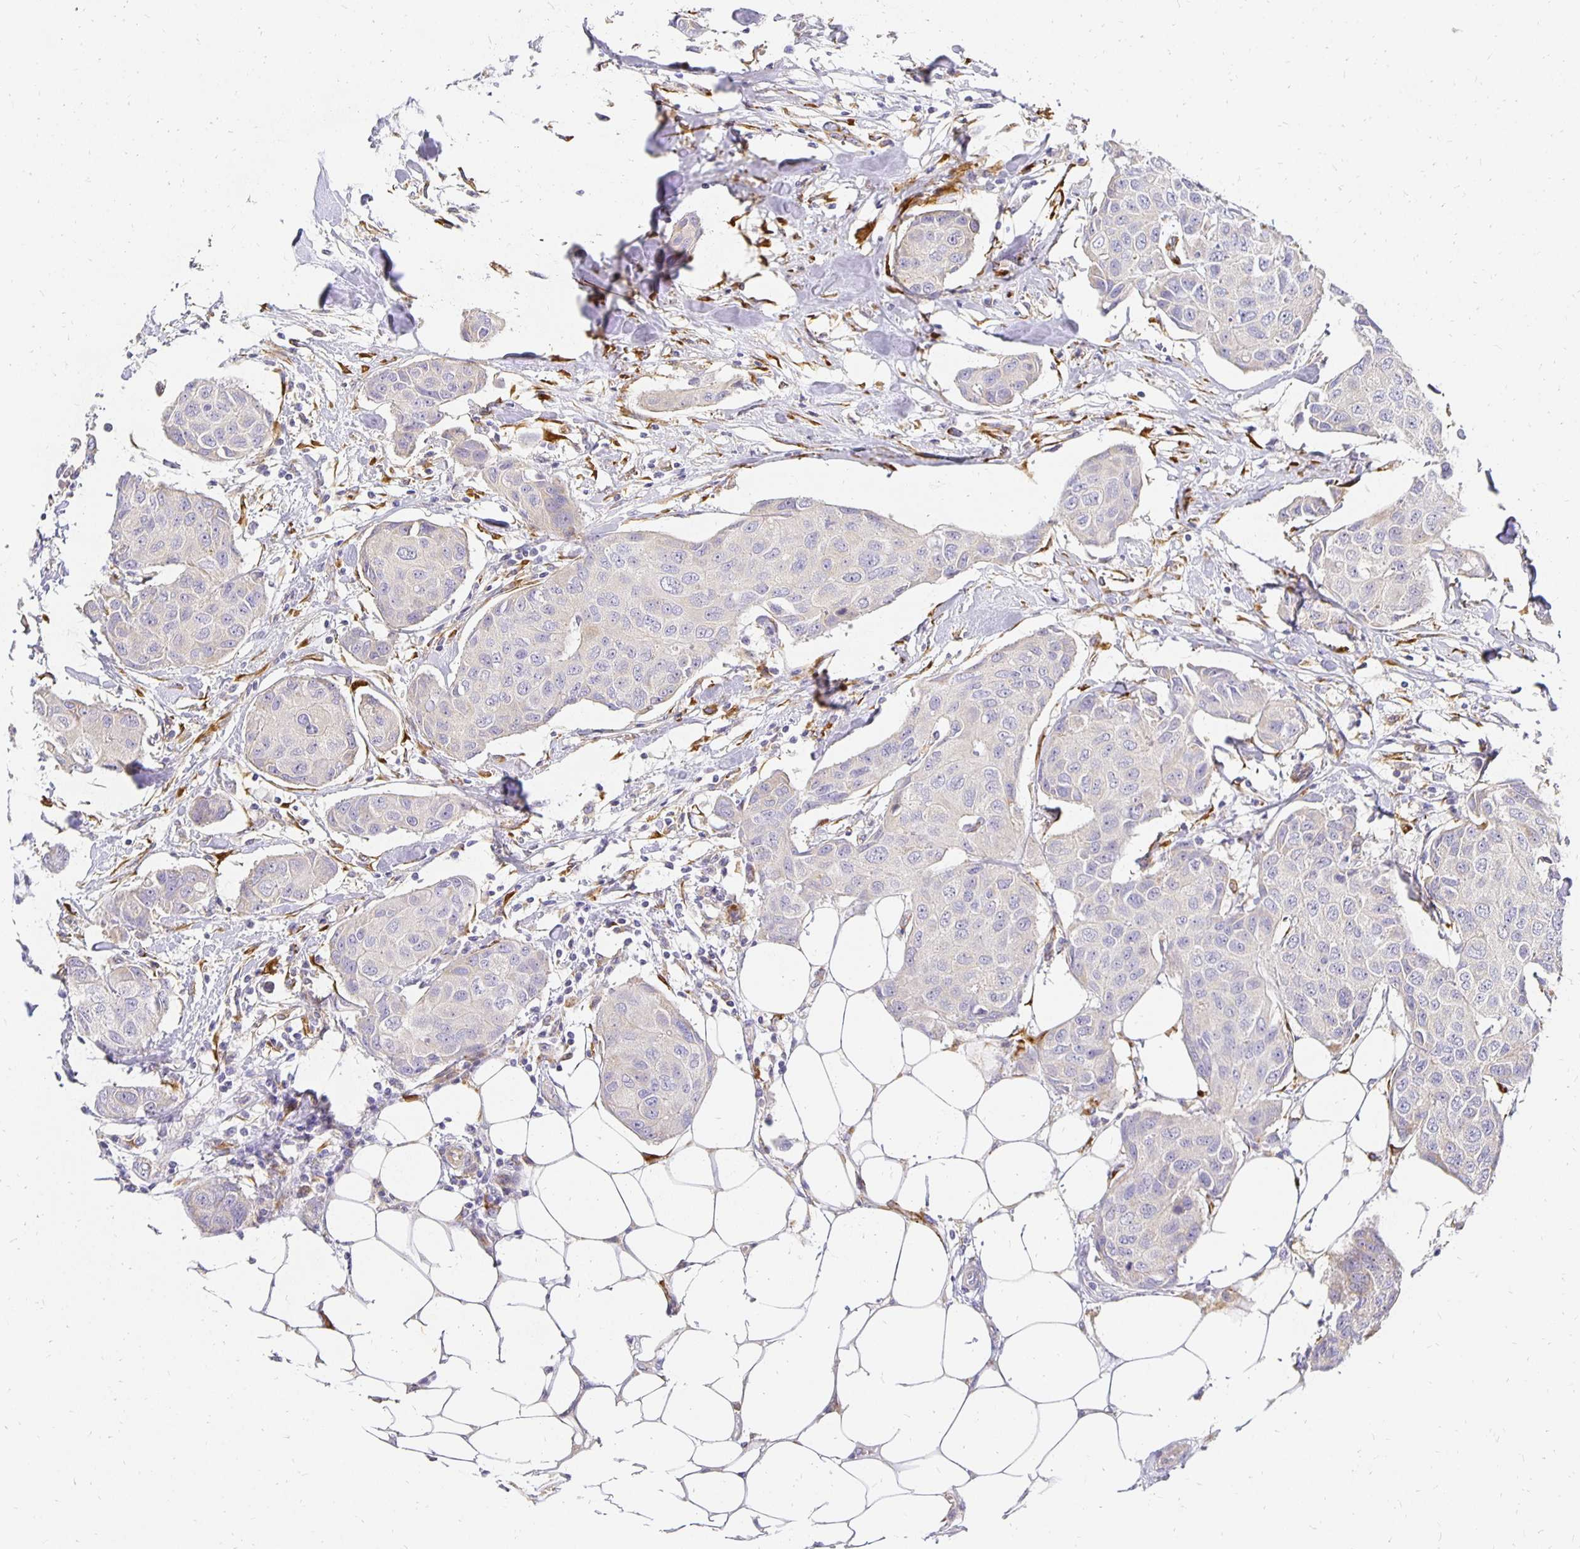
{"staining": {"intensity": "negative", "quantity": "none", "location": "none"}, "tissue": "breast cancer", "cell_type": "Tumor cells", "image_type": "cancer", "snomed": [{"axis": "morphology", "description": "Duct carcinoma"}, {"axis": "topography", "description": "Breast"}, {"axis": "topography", "description": "Lymph node"}], "caption": "Photomicrograph shows no protein staining in tumor cells of breast cancer tissue.", "gene": "PLOD1", "patient": {"sex": "female", "age": 80}}